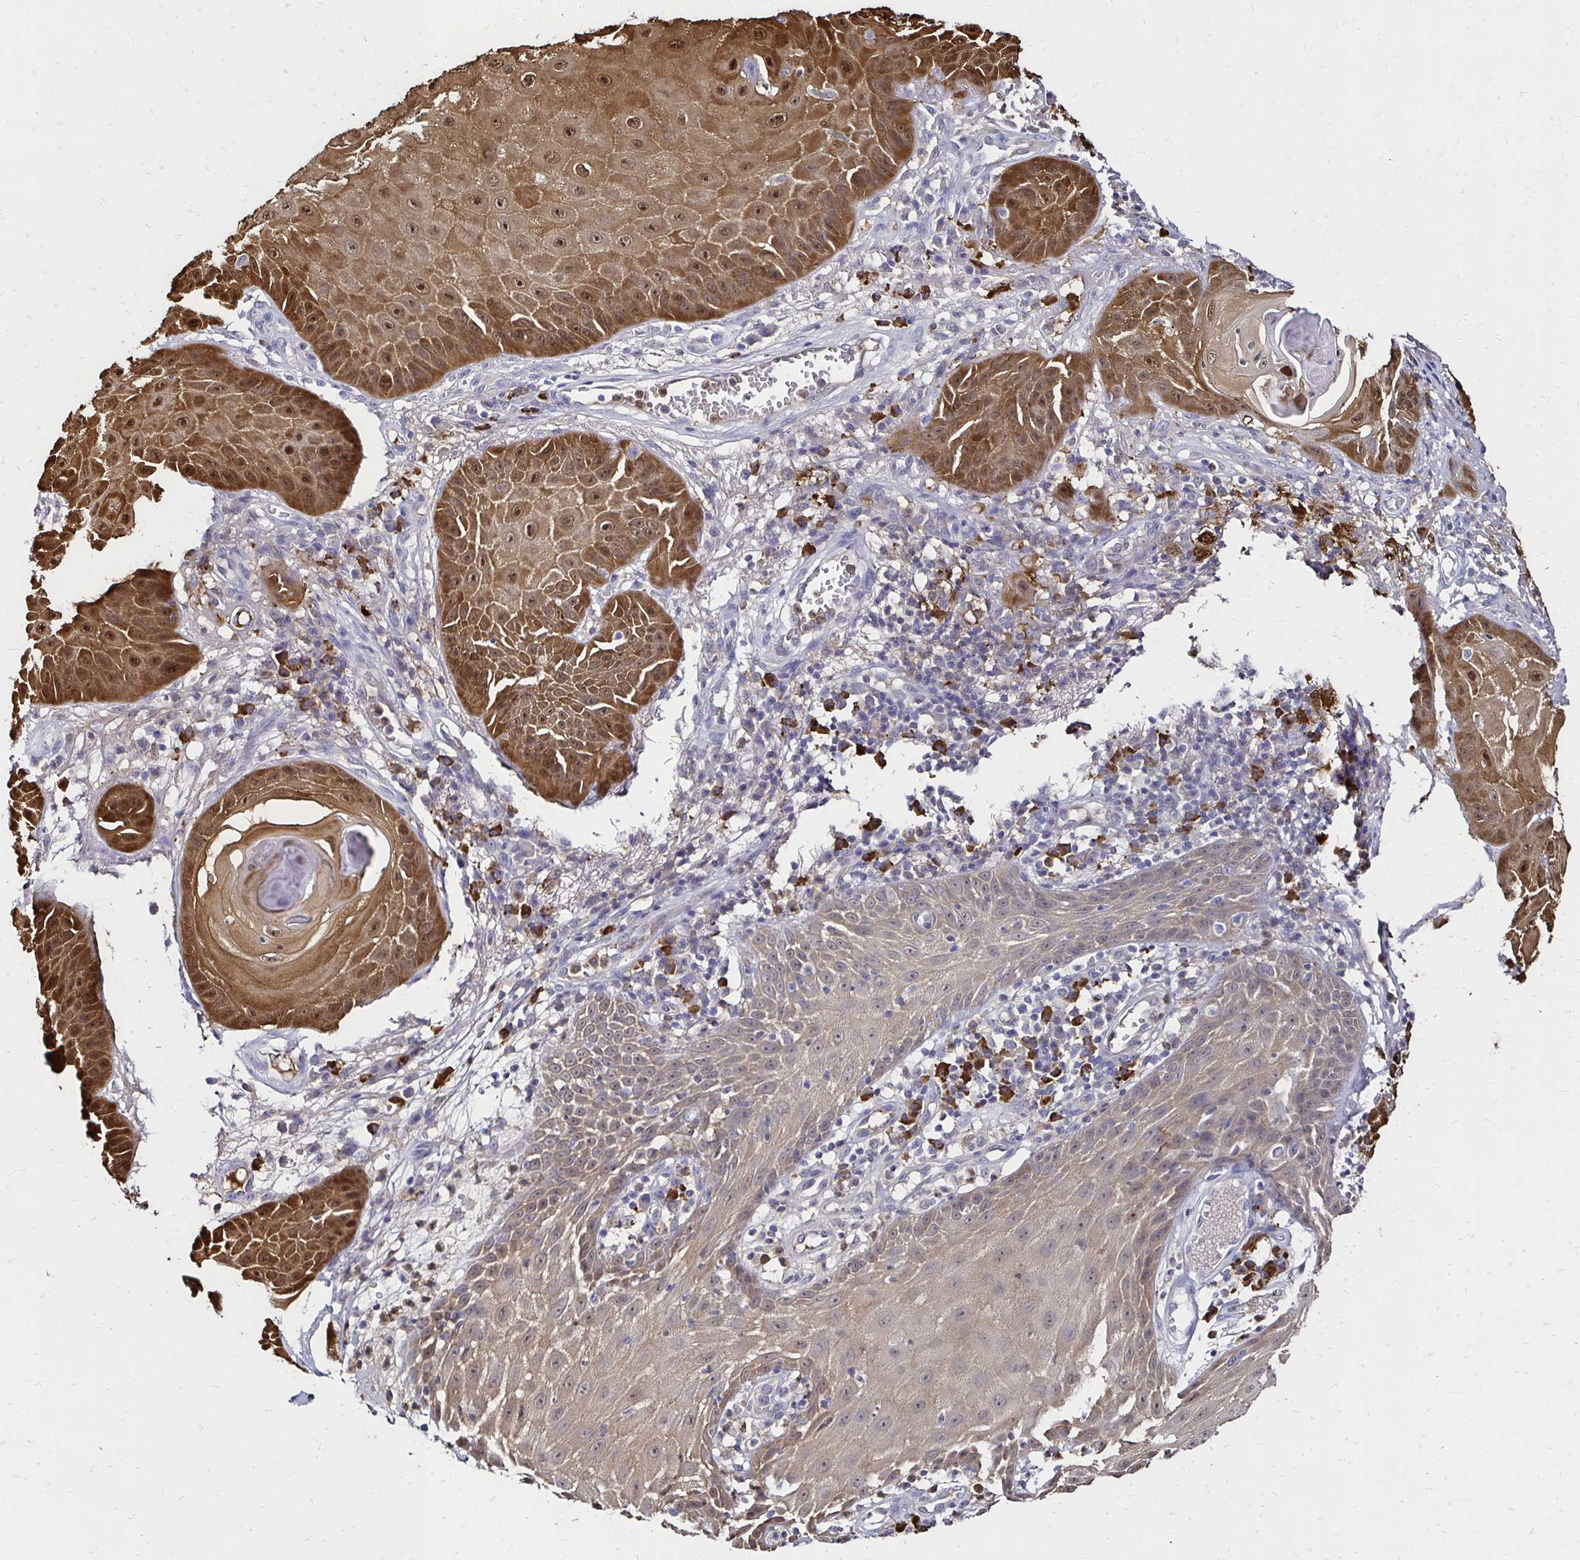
{"staining": {"intensity": "moderate", "quantity": "25%-75%", "location": "cytoplasmic/membranous,nuclear"}, "tissue": "skin cancer", "cell_type": "Tumor cells", "image_type": "cancer", "snomed": [{"axis": "morphology", "description": "Squamous cell carcinoma, NOS"}, {"axis": "topography", "description": "Skin"}], "caption": "This image exhibits squamous cell carcinoma (skin) stained with IHC to label a protein in brown. The cytoplasmic/membranous and nuclear of tumor cells show moderate positivity for the protein. Nuclei are counter-stained blue.", "gene": "TXN", "patient": {"sex": "male", "age": 70}}